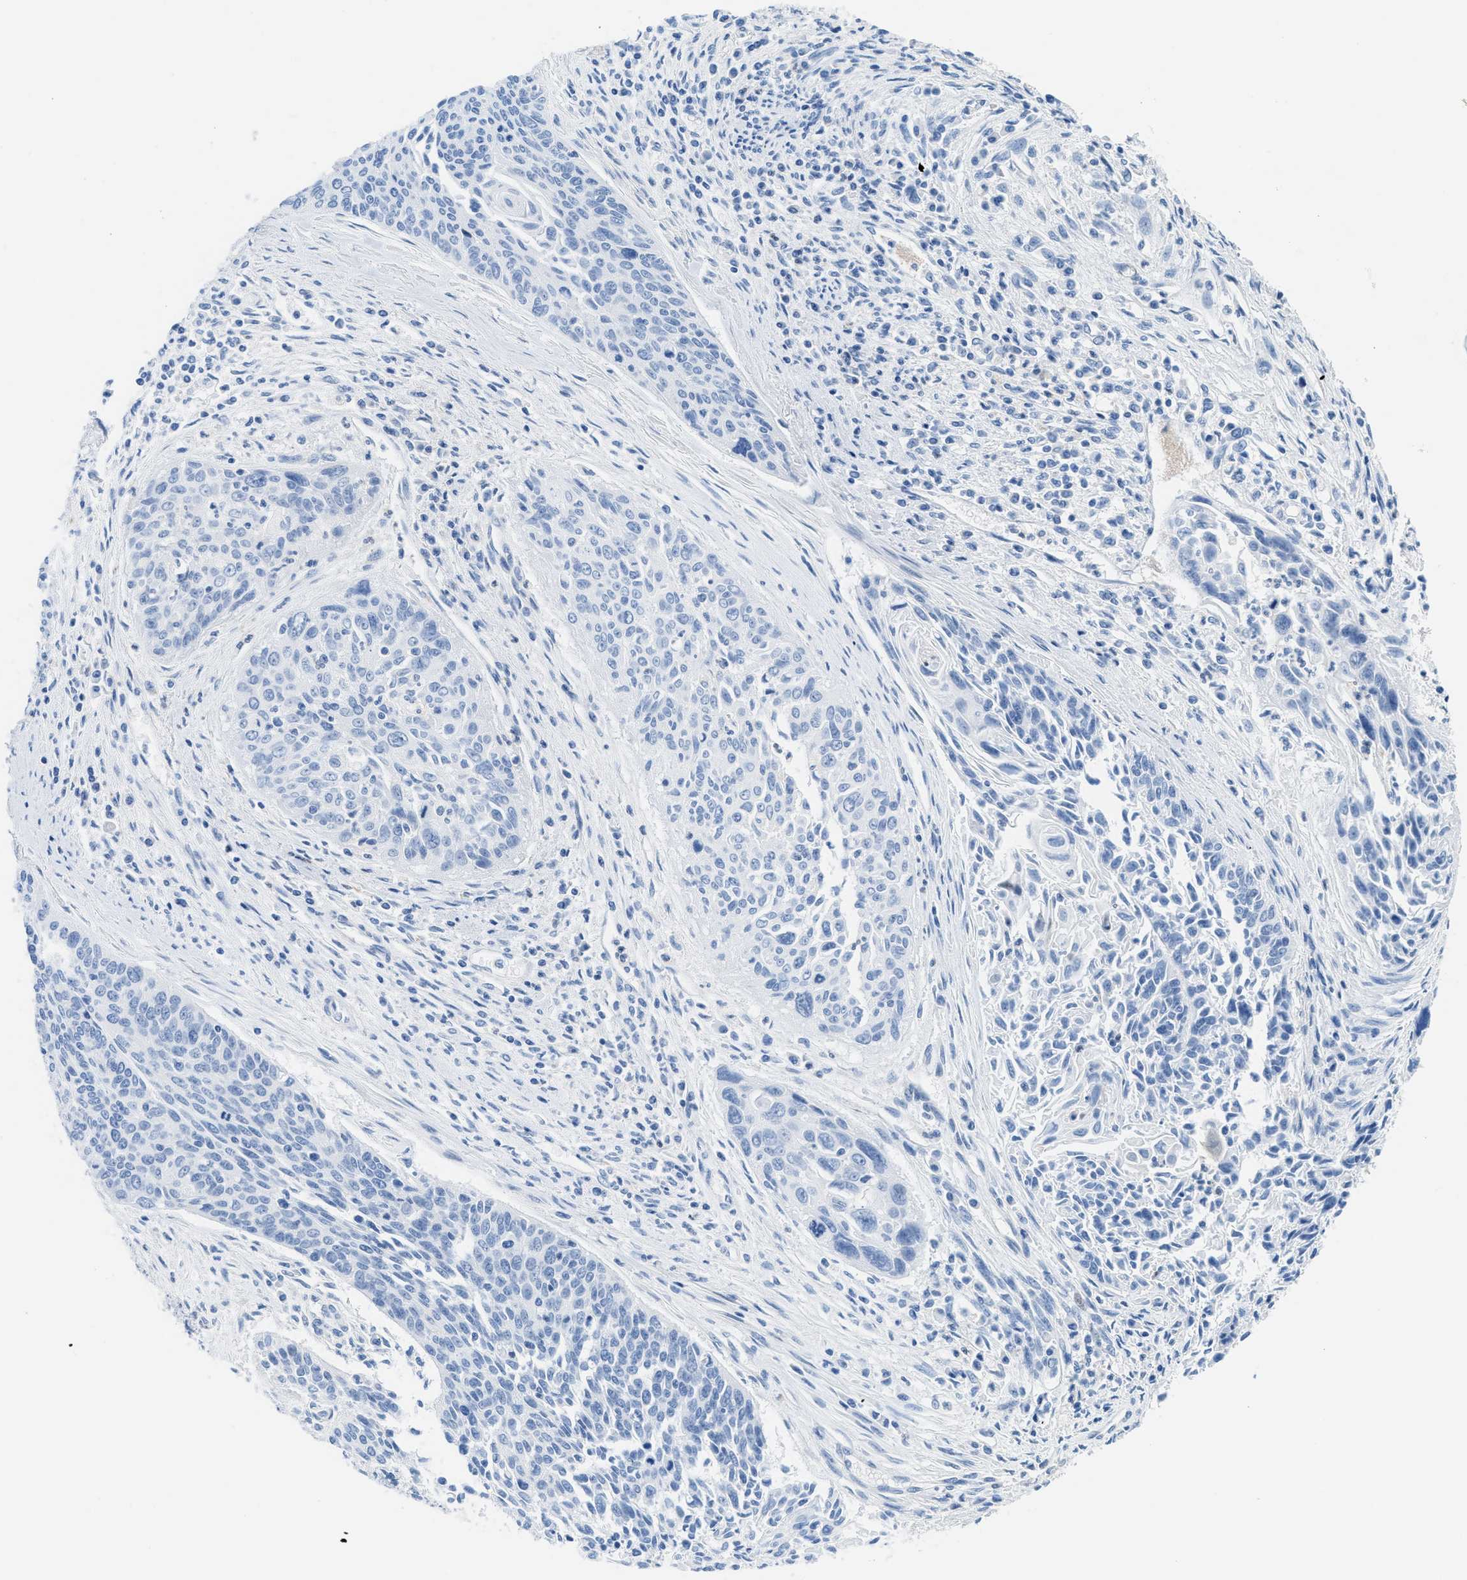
{"staining": {"intensity": "negative", "quantity": "none", "location": "none"}, "tissue": "cervical cancer", "cell_type": "Tumor cells", "image_type": "cancer", "snomed": [{"axis": "morphology", "description": "Squamous cell carcinoma, NOS"}, {"axis": "topography", "description": "Cervix"}], "caption": "Cervical cancer stained for a protein using IHC demonstrates no expression tumor cells.", "gene": "MAPRE2", "patient": {"sex": "female", "age": 55}}